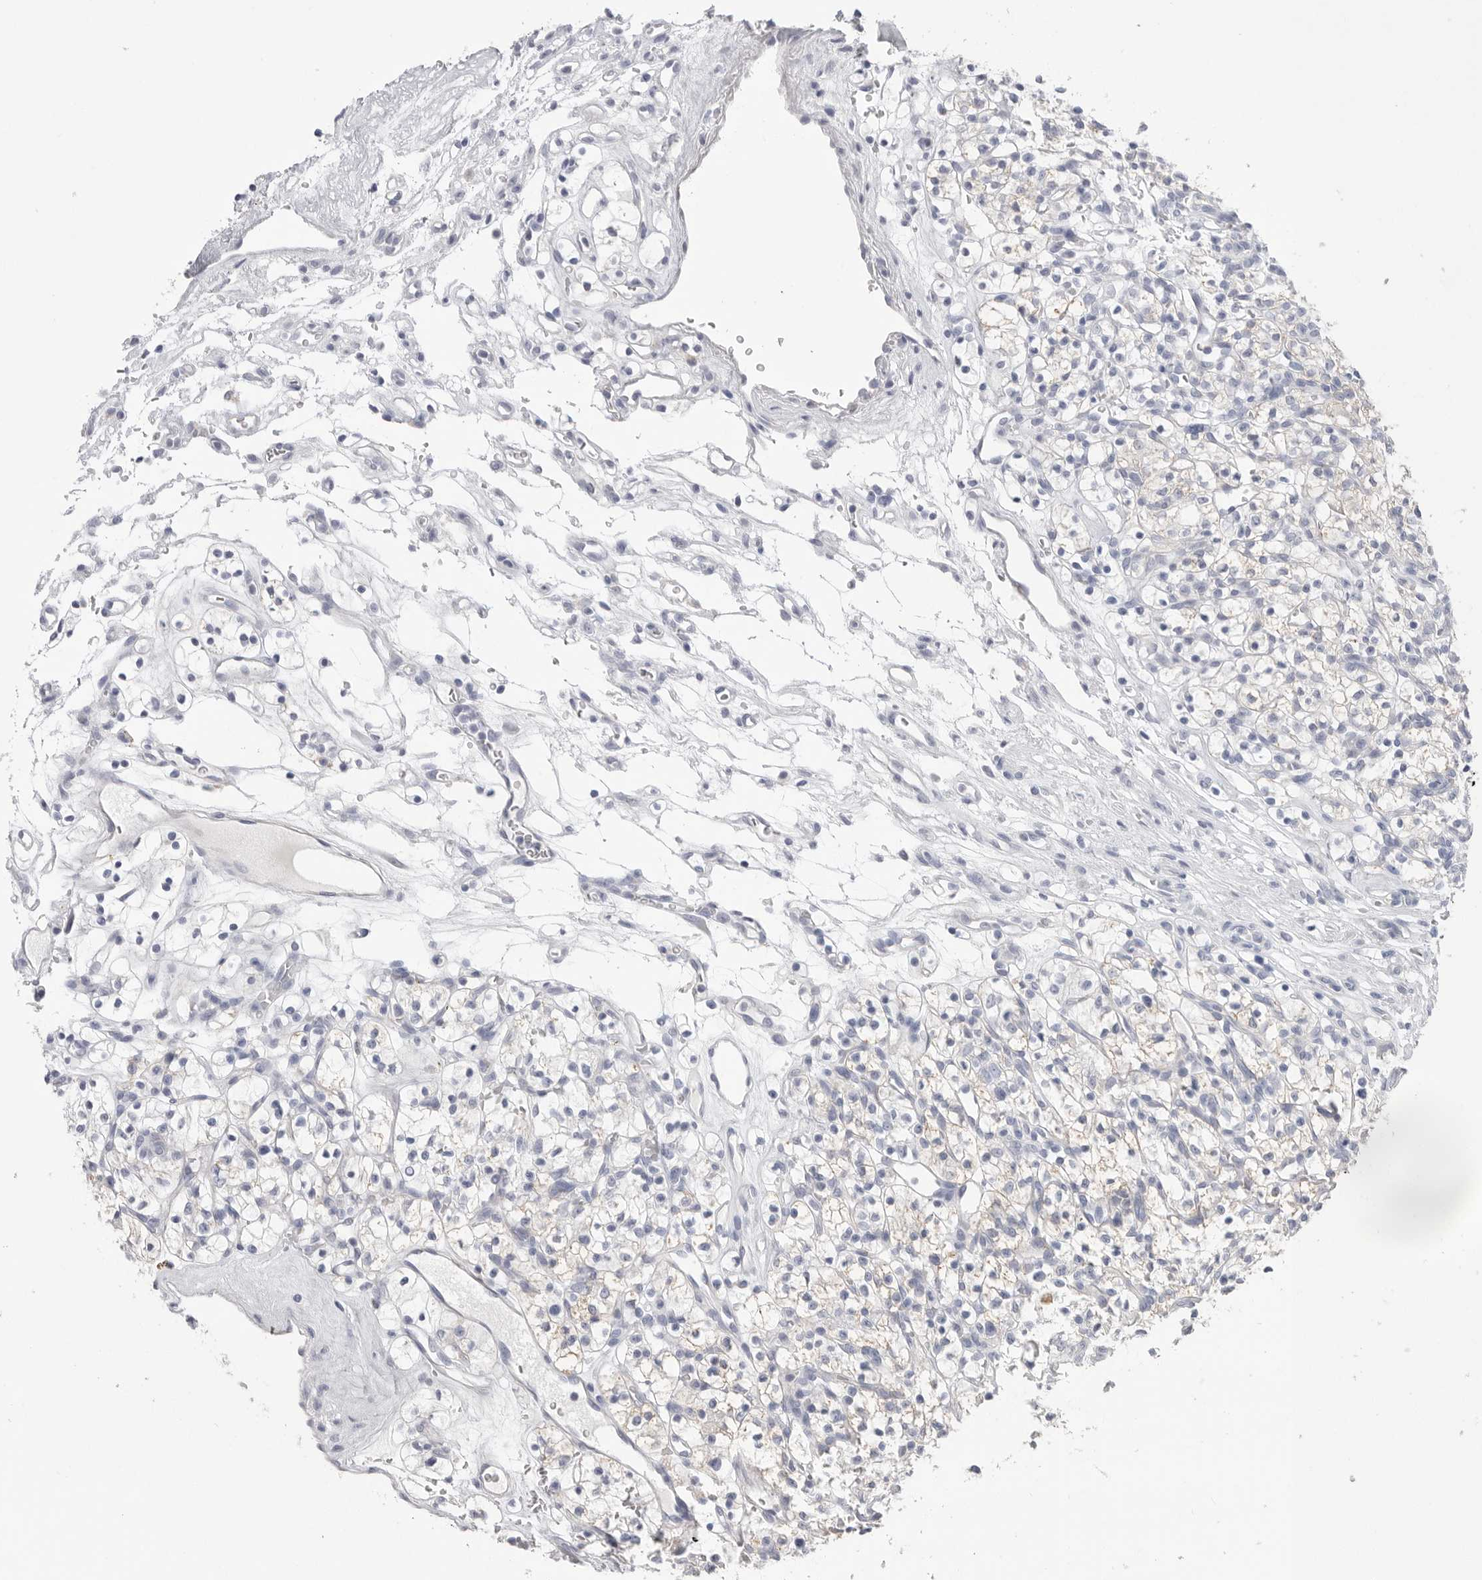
{"staining": {"intensity": "negative", "quantity": "none", "location": "none"}, "tissue": "renal cancer", "cell_type": "Tumor cells", "image_type": "cancer", "snomed": [{"axis": "morphology", "description": "Adenocarcinoma, NOS"}, {"axis": "topography", "description": "Kidney"}], "caption": "Tumor cells show no significant positivity in renal cancer (adenocarcinoma). (Stains: DAB (3,3'-diaminobenzidine) immunohistochemistry with hematoxylin counter stain, Microscopy: brightfield microscopy at high magnification).", "gene": "VDAC3", "patient": {"sex": "female", "age": 57}}